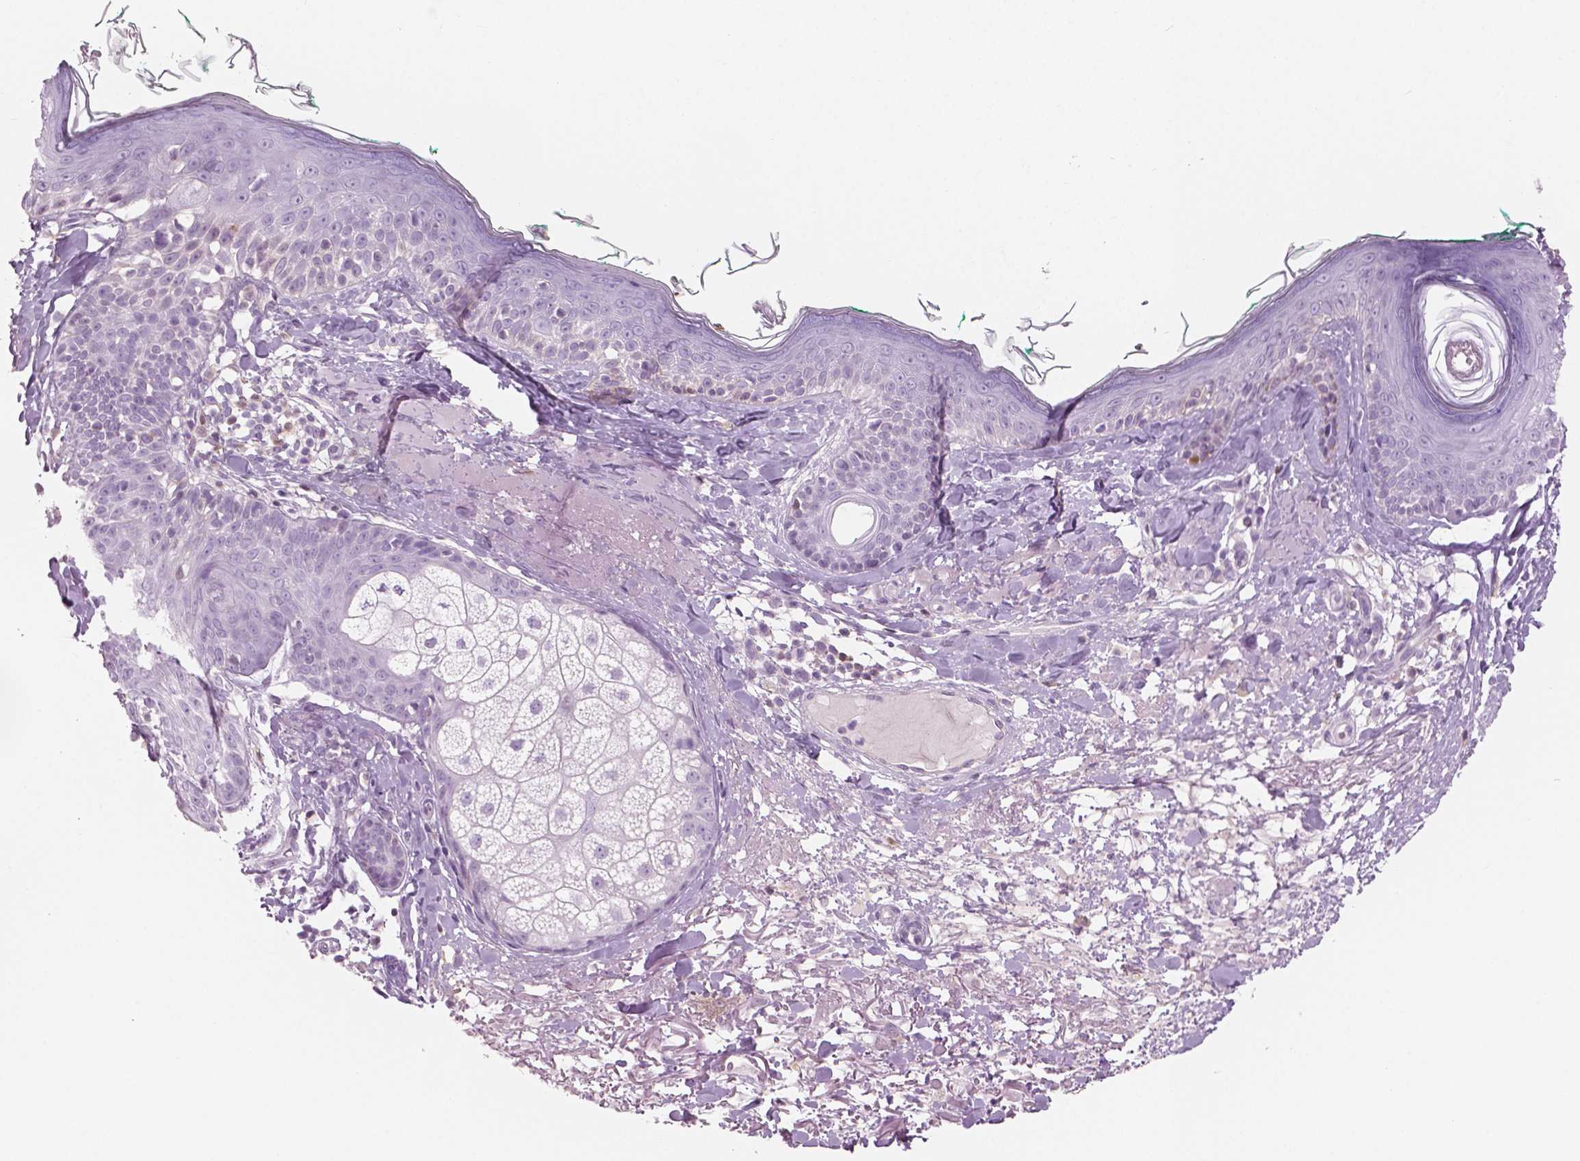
{"staining": {"intensity": "negative", "quantity": "none", "location": "none"}, "tissue": "skin", "cell_type": "Fibroblasts", "image_type": "normal", "snomed": [{"axis": "morphology", "description": "Normal tissue, NOS"}, {"axis": "topography", "description": "Skin"}], "caption": "Unremarkable skin was stained to show a protein in brown. There is no significant positivity in fibroblasts.", "gene": "GALM", "patient": {"sex": "male", "age": 73}}